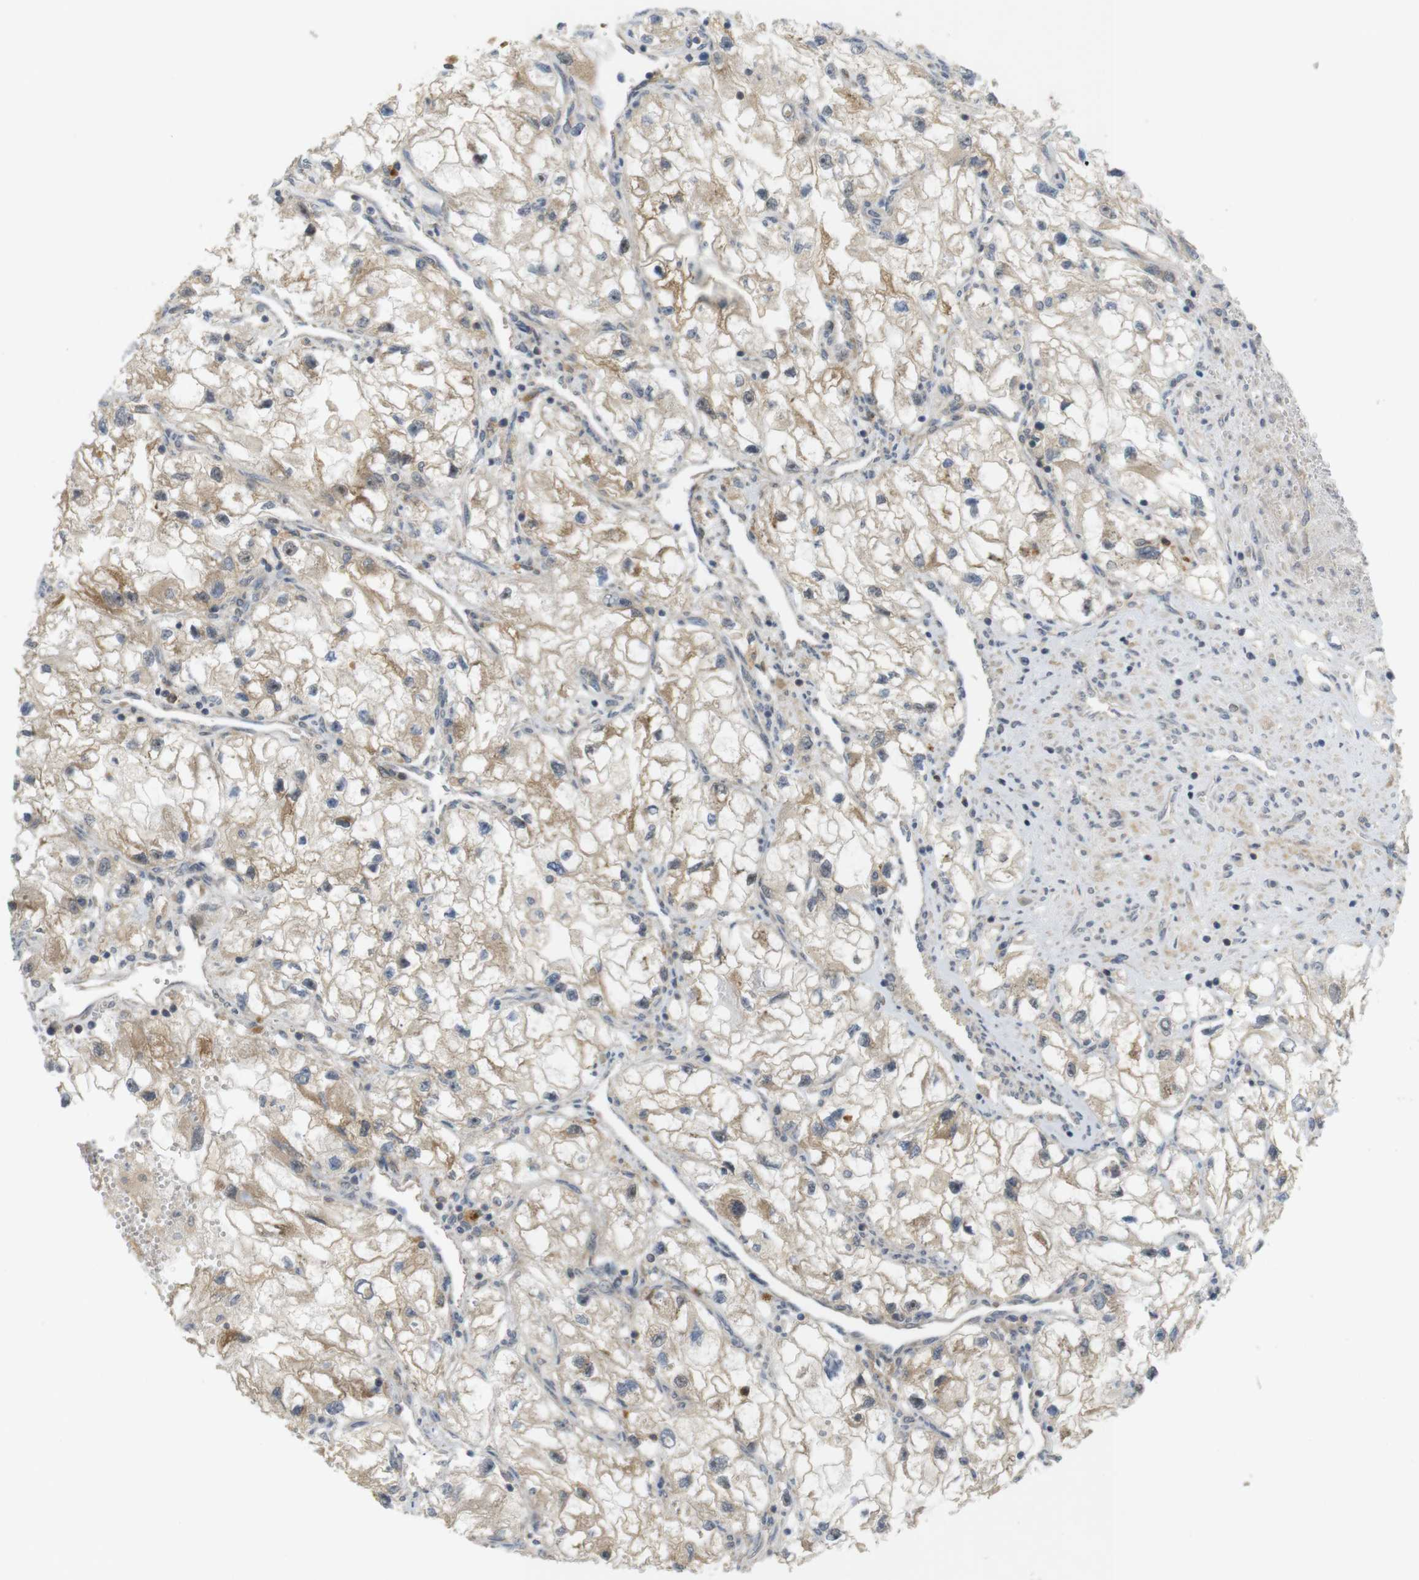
{"staining": {"intensity": "moderate", "quantity": ">75%", "location": "cytoplasmic/membranous"}, "tissue": "renal cancer", "cell_type": "Tumor cells", "image_type": "cancer", "snomed": [{"axis": "morphology", "description": "Adenocarcinoma, NOS"}, {"axis": "topography", "description": "Kidney"}], "caption": "A histopathology image of human adenocarcinoma (renal) stained for a protein exhibits moderate cytoplasmic/membranous brown staining in tumor cells.", "gene": "TMX3", "patient": {"sex": "female", "age": 70}}